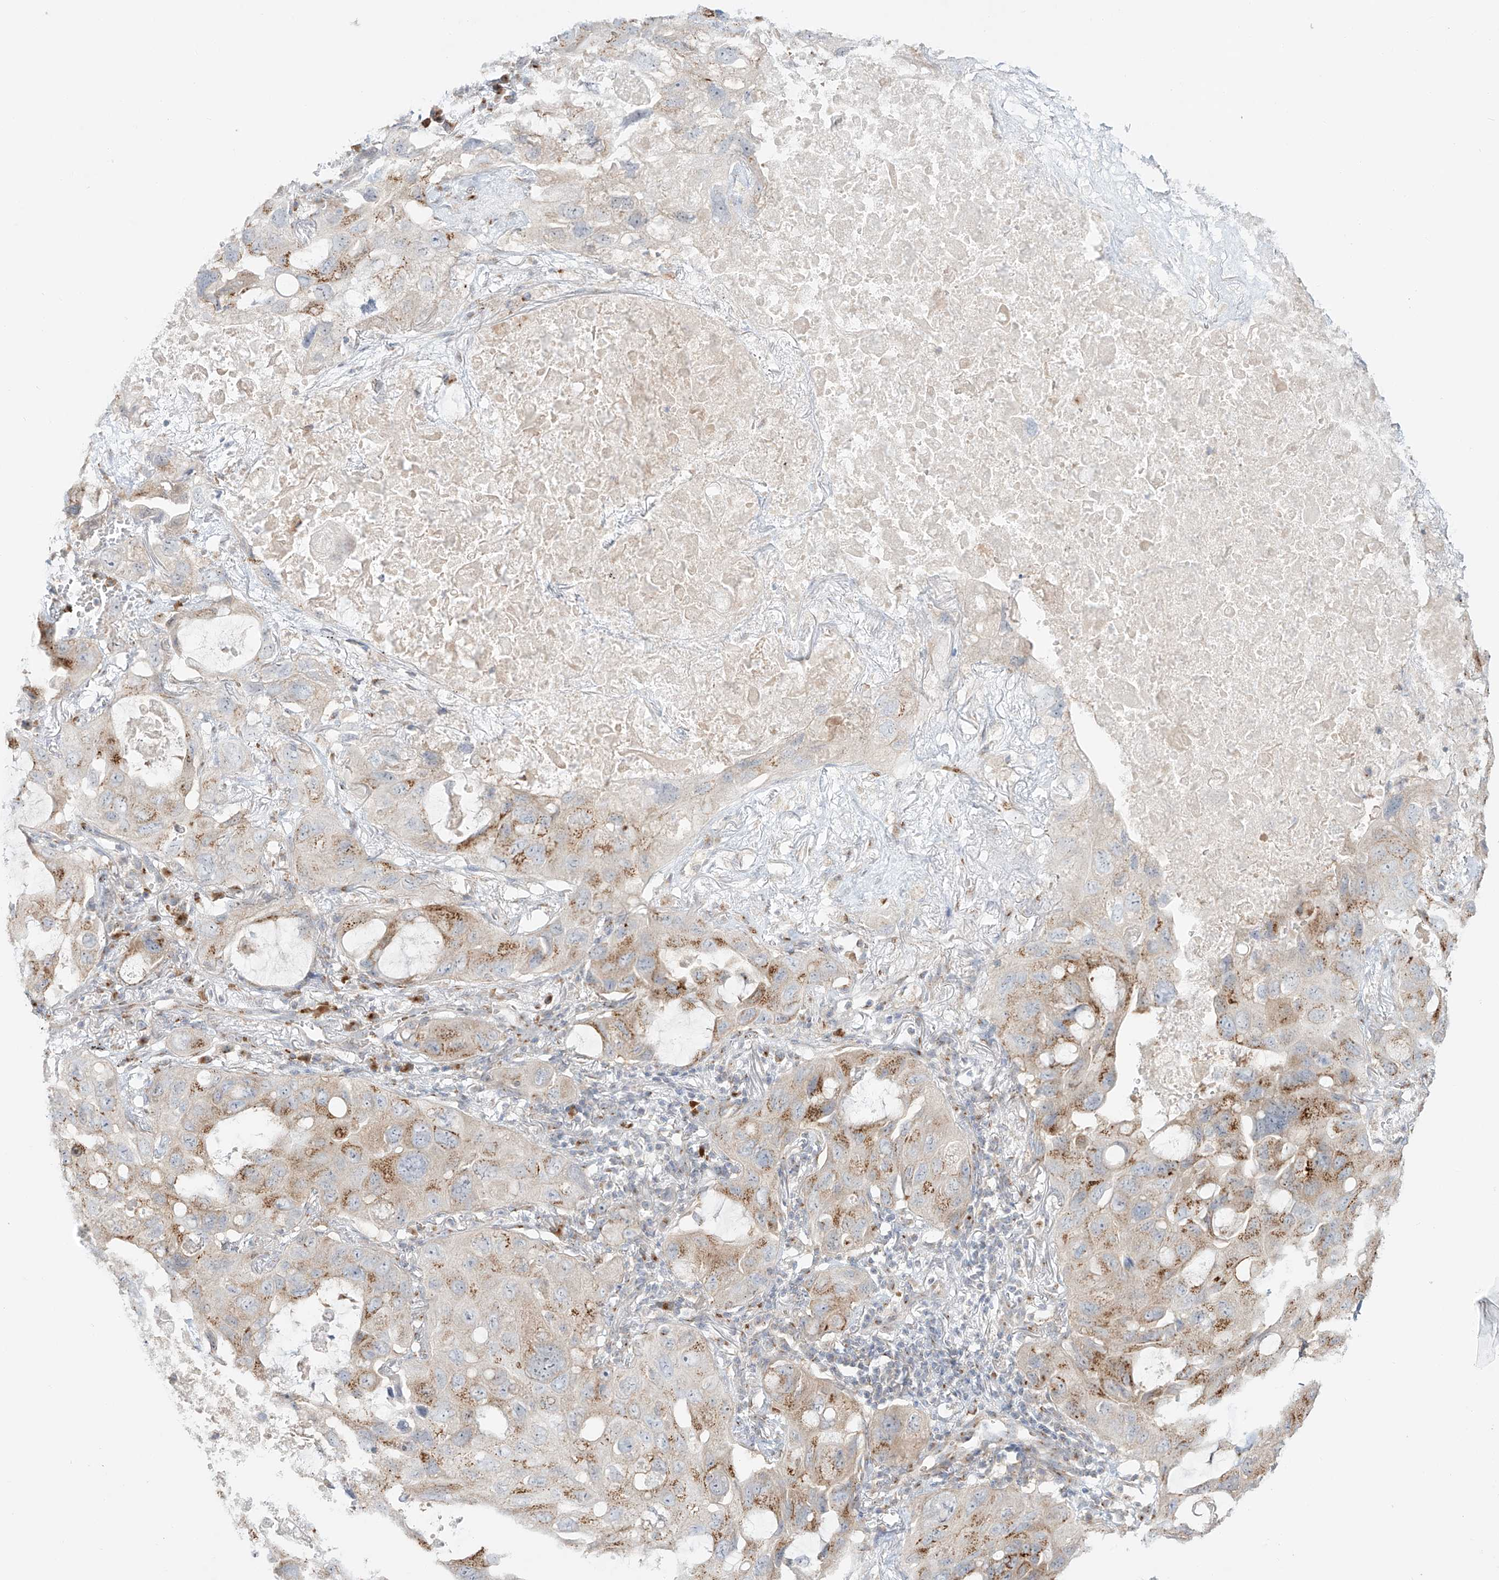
{"staining": {"intensity": "moderate", "quantity": "25%-75%", "location": "cytoplasmic/membranous"}, "tissue": "lung cancer", "cell_type": "Tumor cells", "image_type": "cancer", "snomed": [{"axis": "morphology", "description": "Squamous cell carcinoma, NOS"}, {"axis": "topography", "description": "Lung"}], "caption": "About 25%-75% of tumor cells in human squamous cell carcinoma (lung) demonstrate moderate cytoplasmic/membranous protein positivity as visualized by brown immunohistochemical staining.", "gene": "BSDC1", "patient": {"sex": "female", "age": 73}}